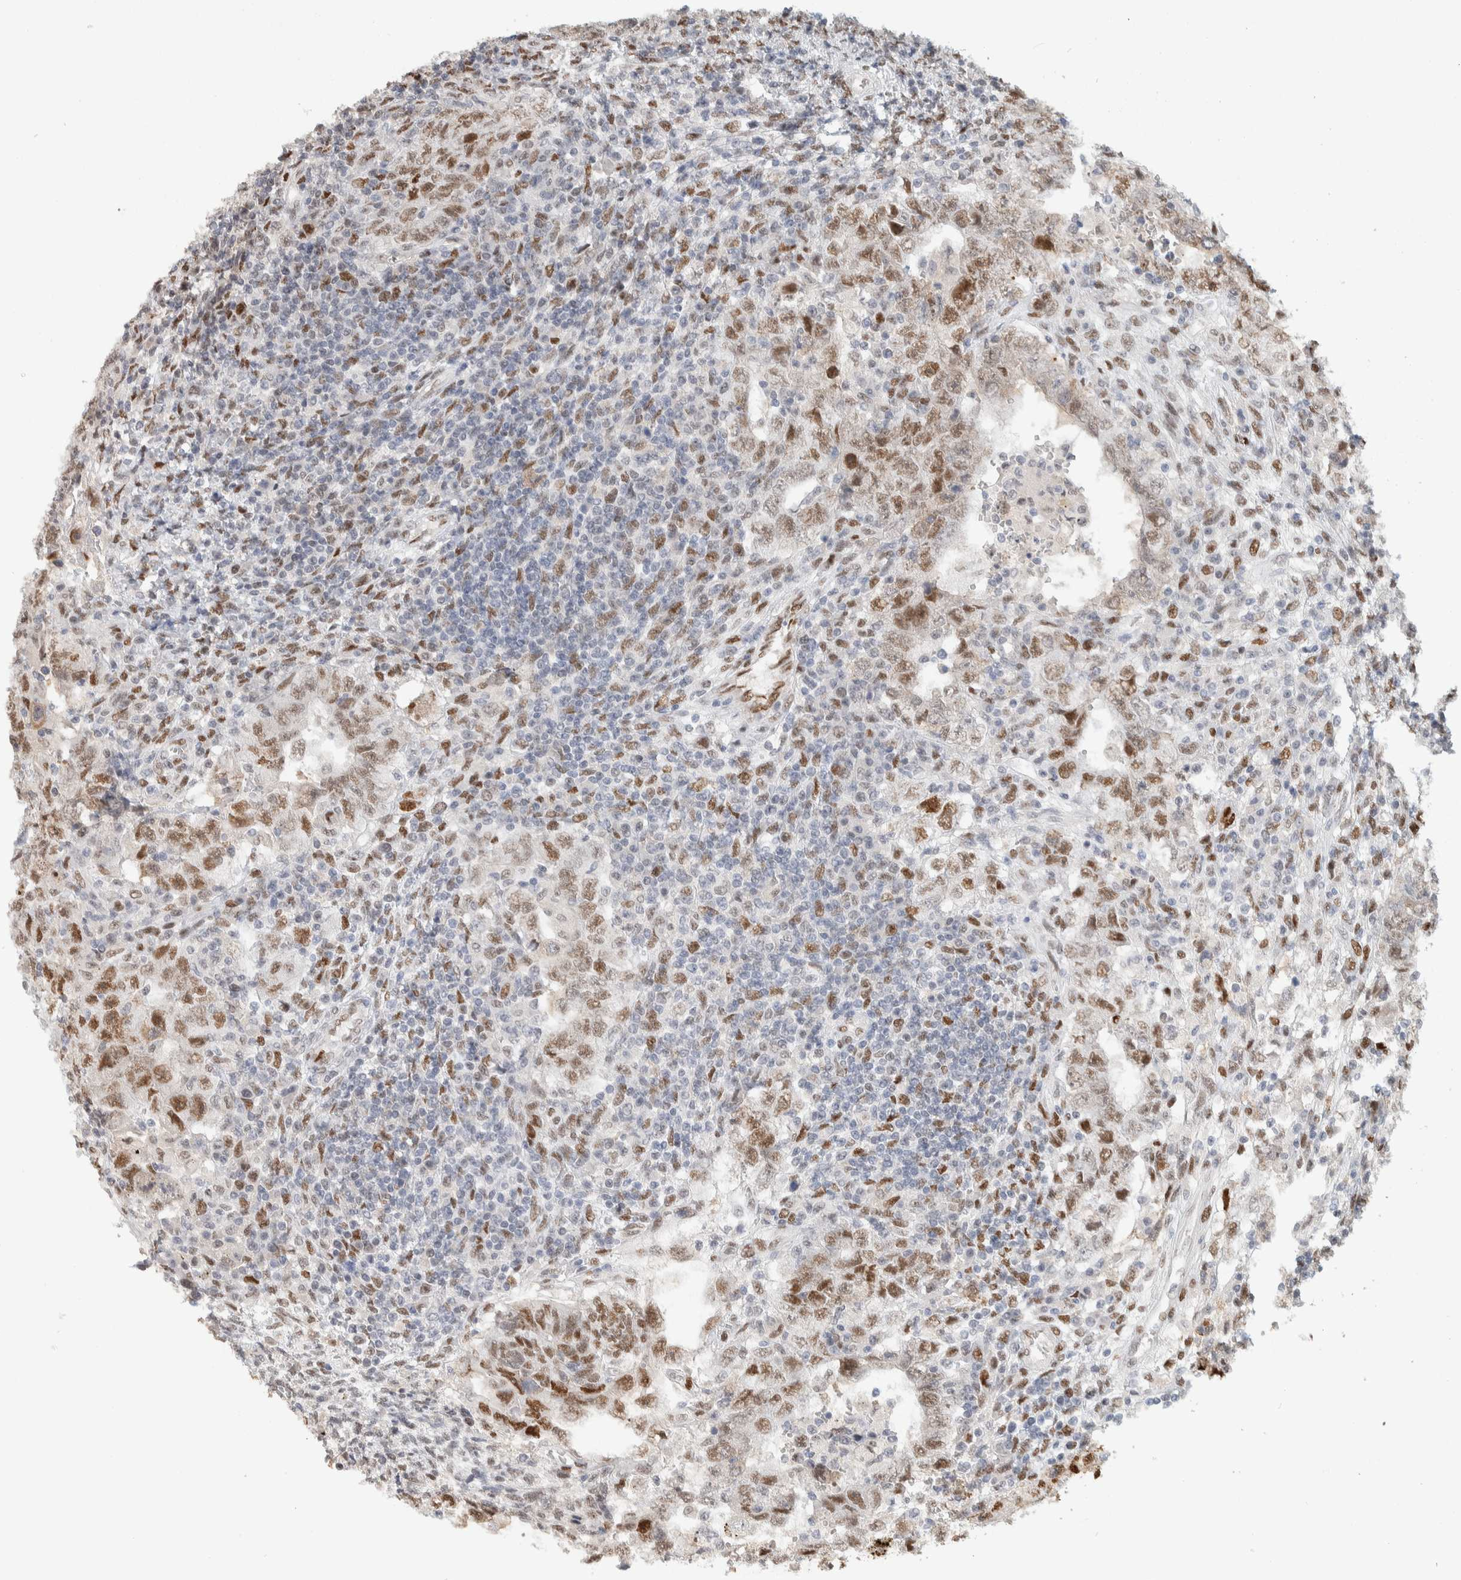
{"staining": {"intensity": "moderate", "quantity": ">75%", "location": "nuclear"}, "tissue": "testis cancer", "cell_type": "Tumor cells", "image_type": "cancer", "snomed": [{"axis": "morphology", "description": "Carcinoma, Embryonal, NOS"}, {"axis": "topography", "description": "Testis"}], "caption": "A brown stain labels moderate nuclear staining of a protein in human testis cancer tumor cells.", "gene": "PUS7", "patient": {"sex": "male", "age": 26}}